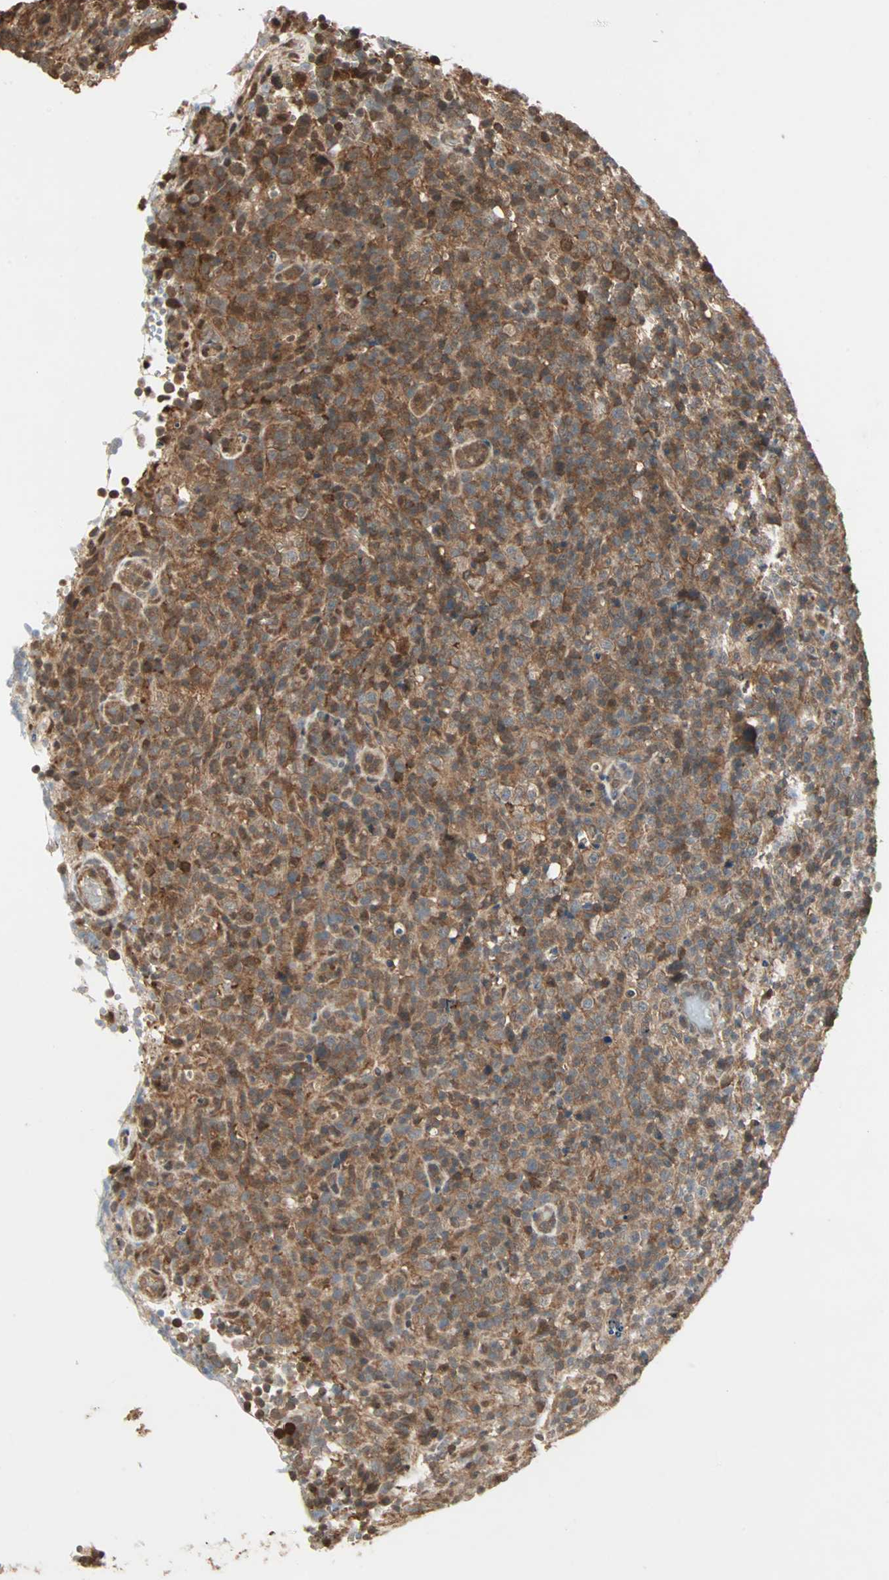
{"staining": {"intensity": "strong", "quantity": ">75%", "location": "cytoplasmic/membranous"}, "tissue": "lymphoma", "cell_type": "Tumor cells", "image_type": "cancer", "snomed": [{"axis": "morphology", "description": "Malignant lymphoma, non-Hodgkin's type, High grade"}, {"axis": "topography", "description": "Lymph node"}], "caption": "A high-resolution histopathology image shows immunohistochemistry staining of high-grade malignant lymphoma, non-Hodgkin's type, which shows strong cytoplasmic/membranous expression in about >75% of tumor cells. (Brightfield microscopy of DAB IHC at high magnification).", "gene": "DRG2", "patient": {"sex": "female", "age": 76}}